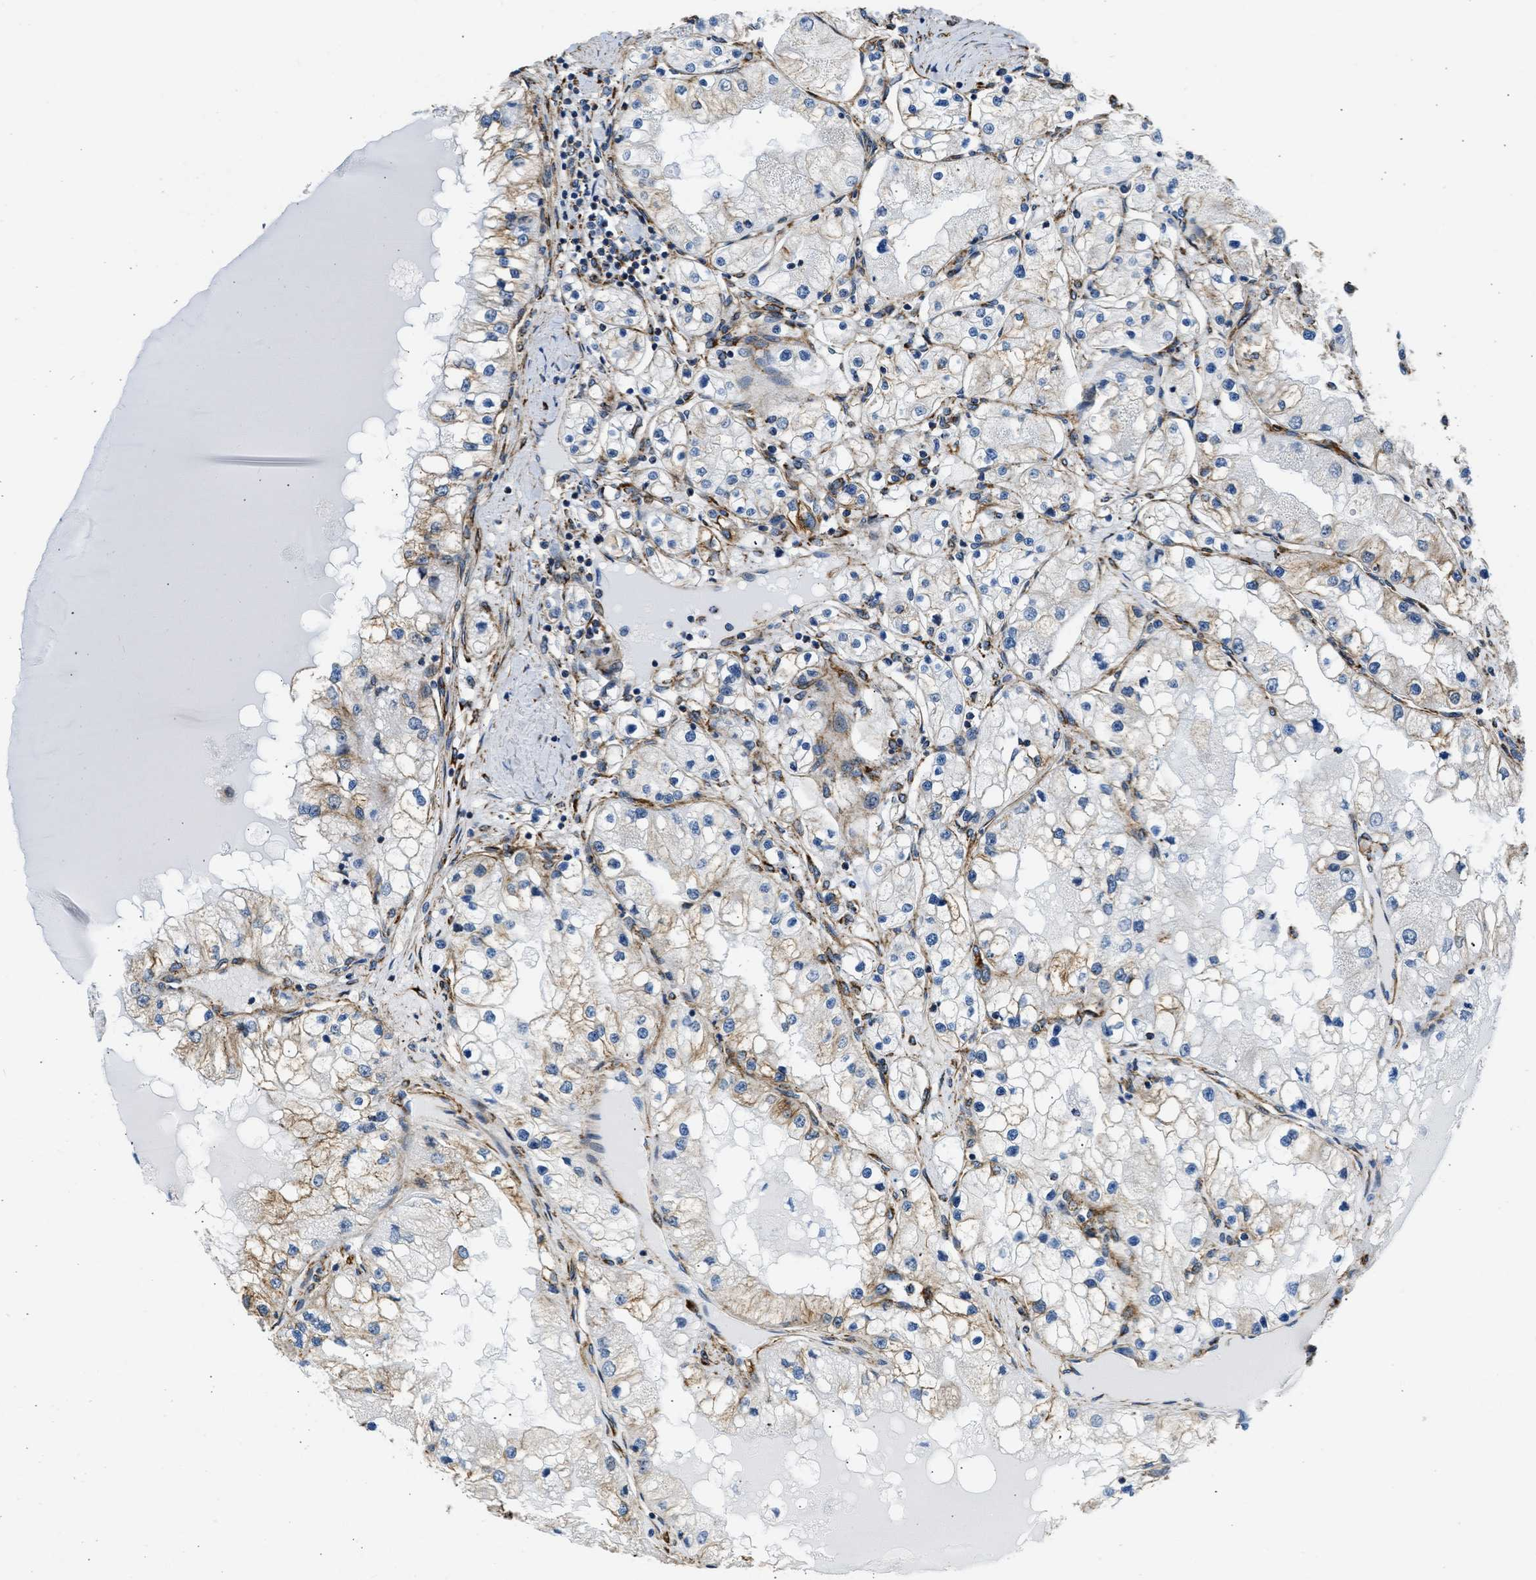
{"staining": {"intensity": "moderate", "quantity": "<25%", "location": "cytoplasmic/membranous"}, "tissue": "renal cancer", "cell_type": "Tumor cells", "image_type": "cancer", "snomed": [{"axis": "morphology", "description": "Adenocarcinoma, NOS"}, {"axis": "topography", "description": "Kidney"}], "caption": "This is a histology image of immunohistochemistry staining of renal cancer, which shows moderate expression in the cytoplasmic/membranous of tumor cells.", "gene": "SEPTIN2", "patient": {"sex": "male", "age": 68}}